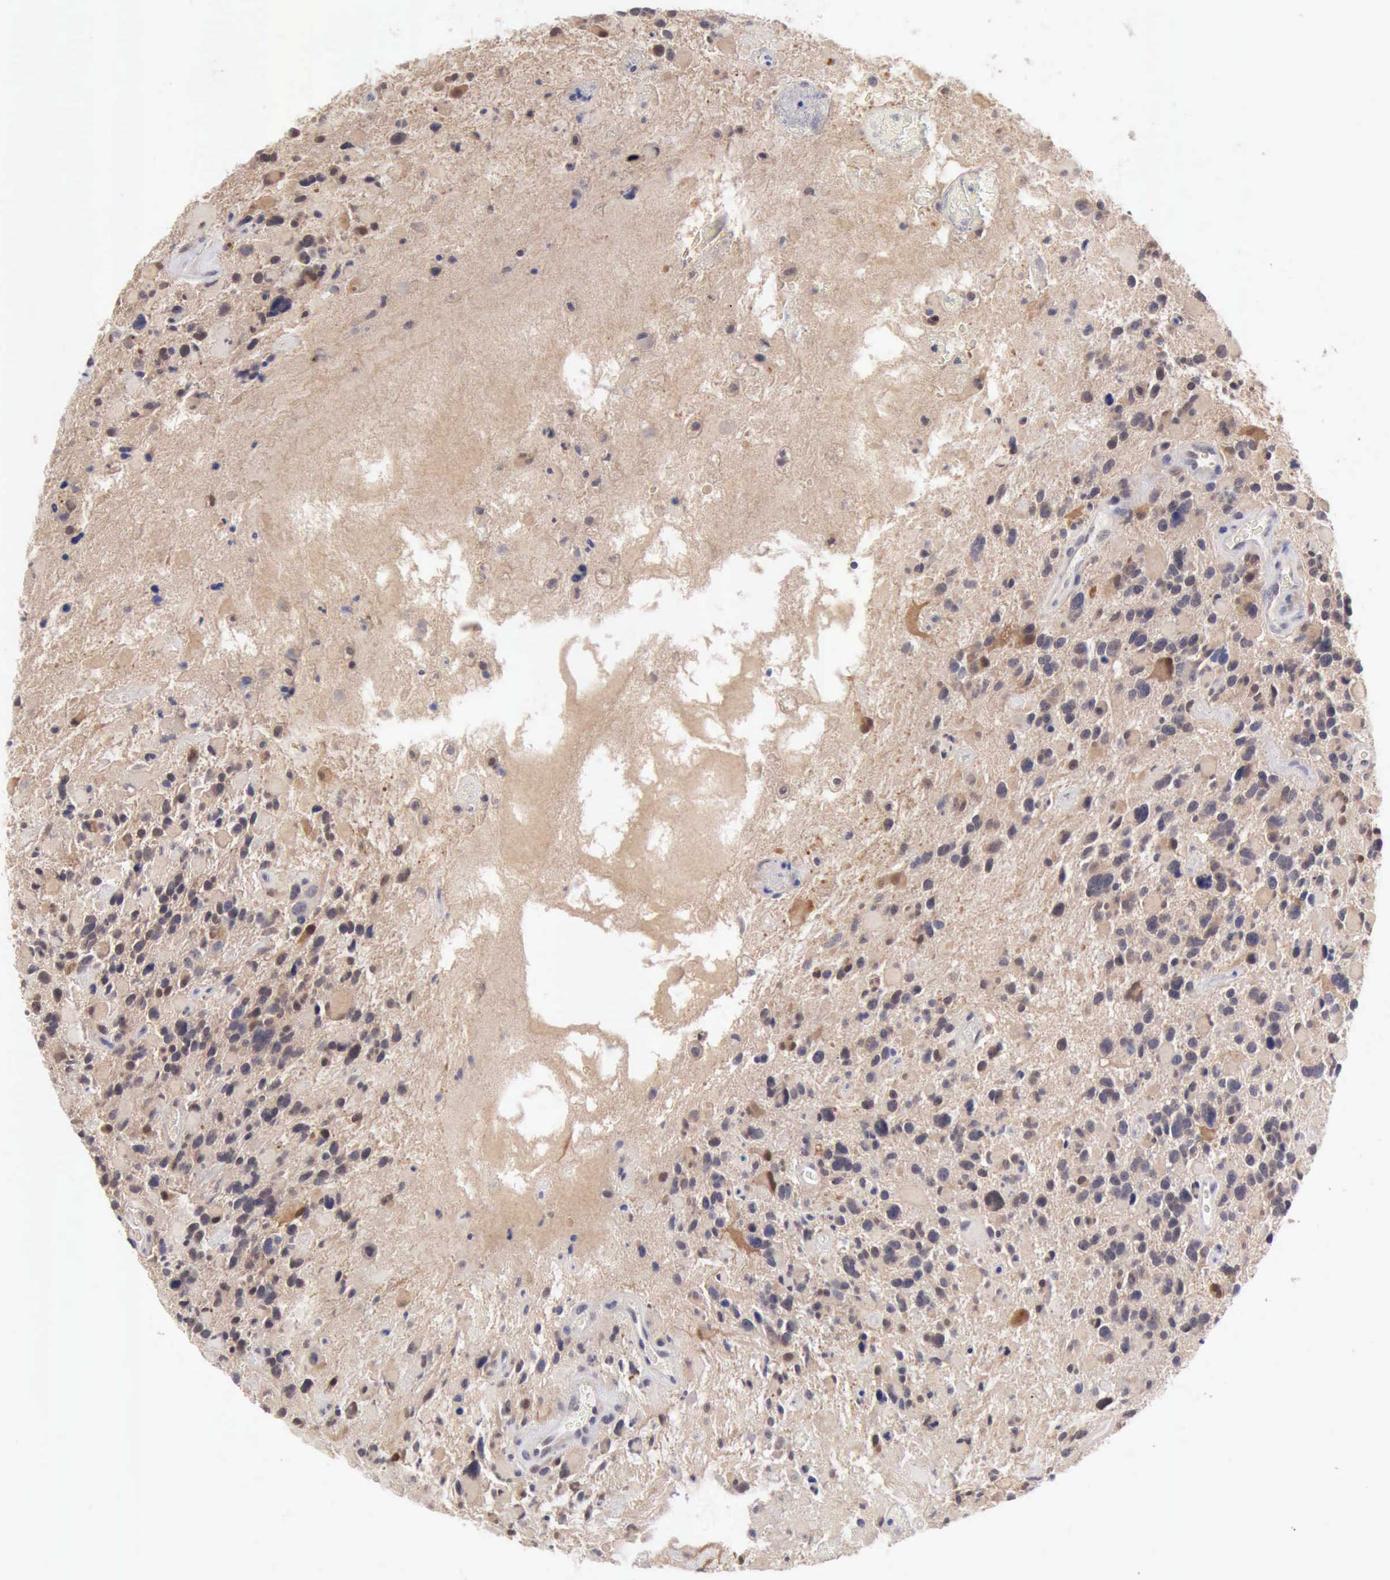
{"staining": {"intensity": "weak", "quantity": "25%-75%", "location": "cytoplasmic/membranous"}, "tissue": "glioma", "cell_type": "Tumor cells", "image_type": "cancer", "snomed": [{"axis": "morphology", "description": "Glioma, malignant, High grade"}, {"axis": "topography", "description": "Brain"}], "caption": "High-power microscopy captured an IHC histopathology image of glioma, revealing weak cytoplasmic/membranous staining in approximately 25%-75% of tumor cells.", "gene": "PTGR2", "patient": {"sex": "female", "age": 37}}